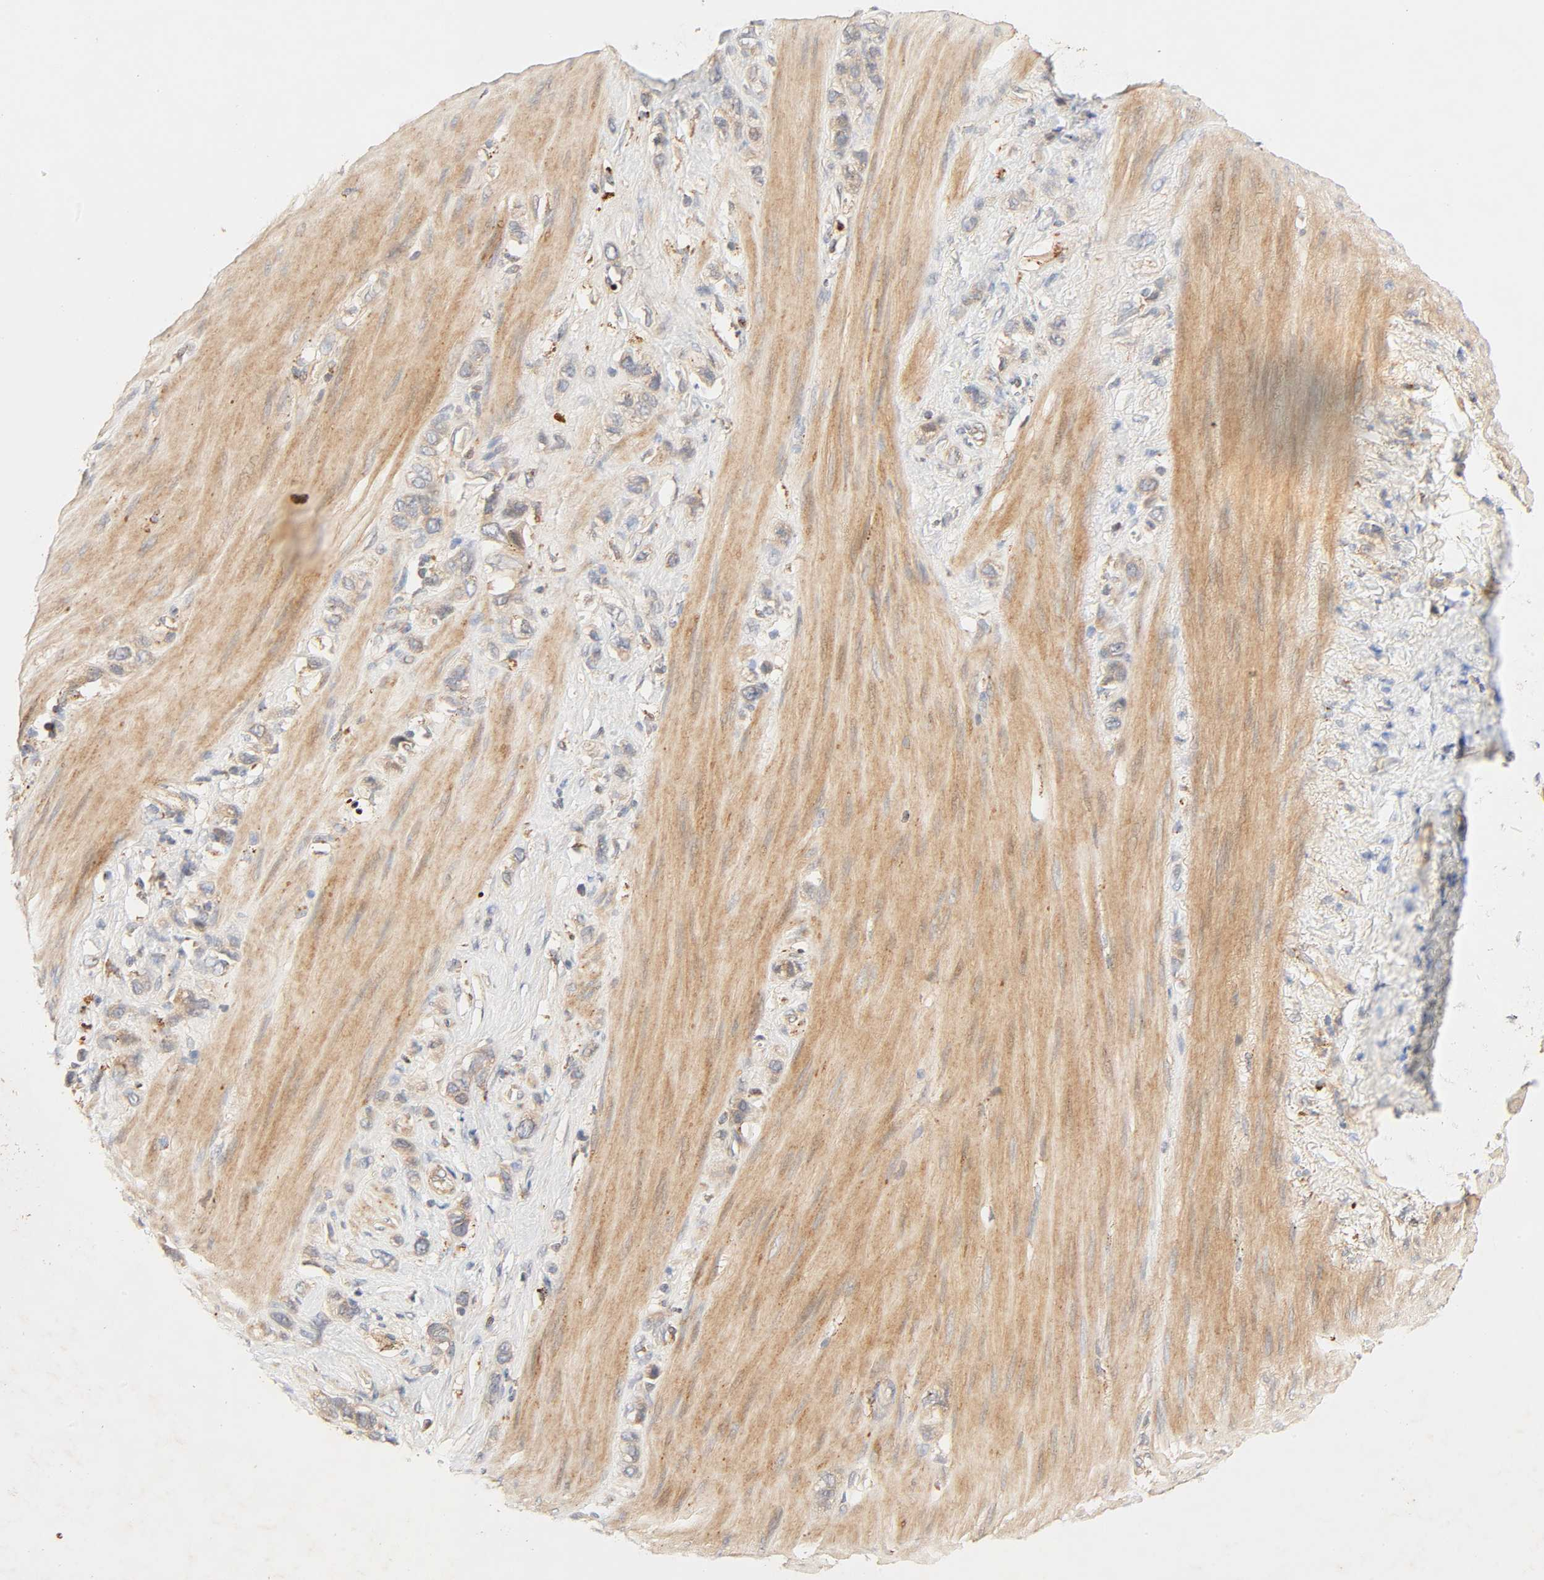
{"staining": {"intensity": "moderate", "quantity": ">75%", "location": "cytoplasmic/membranous"}, "tissue": "stomach cancer", "cell_type": "Tumor cells", "image_type": "cancer", "snomed": [{"axis": "morphology", "description": "Normal tissue, NOS"}, {"axis": "morphology", "description": "Adenocarcinoma, NOS"}, {"axis": "morphology", "description": "Adenocarcinoma, High grade"}, {"axis": "topography", "description": "Stomach, upper"}, {"axis": "topography", "description": "Stomach"}], "caption": "A brown stain highlights moderate cytoplasmic/membranous positivity of a protein in stomach cancer tumor cells.", "gene": "MAPK6", "patient": {"sex": "female", "age": 65}}